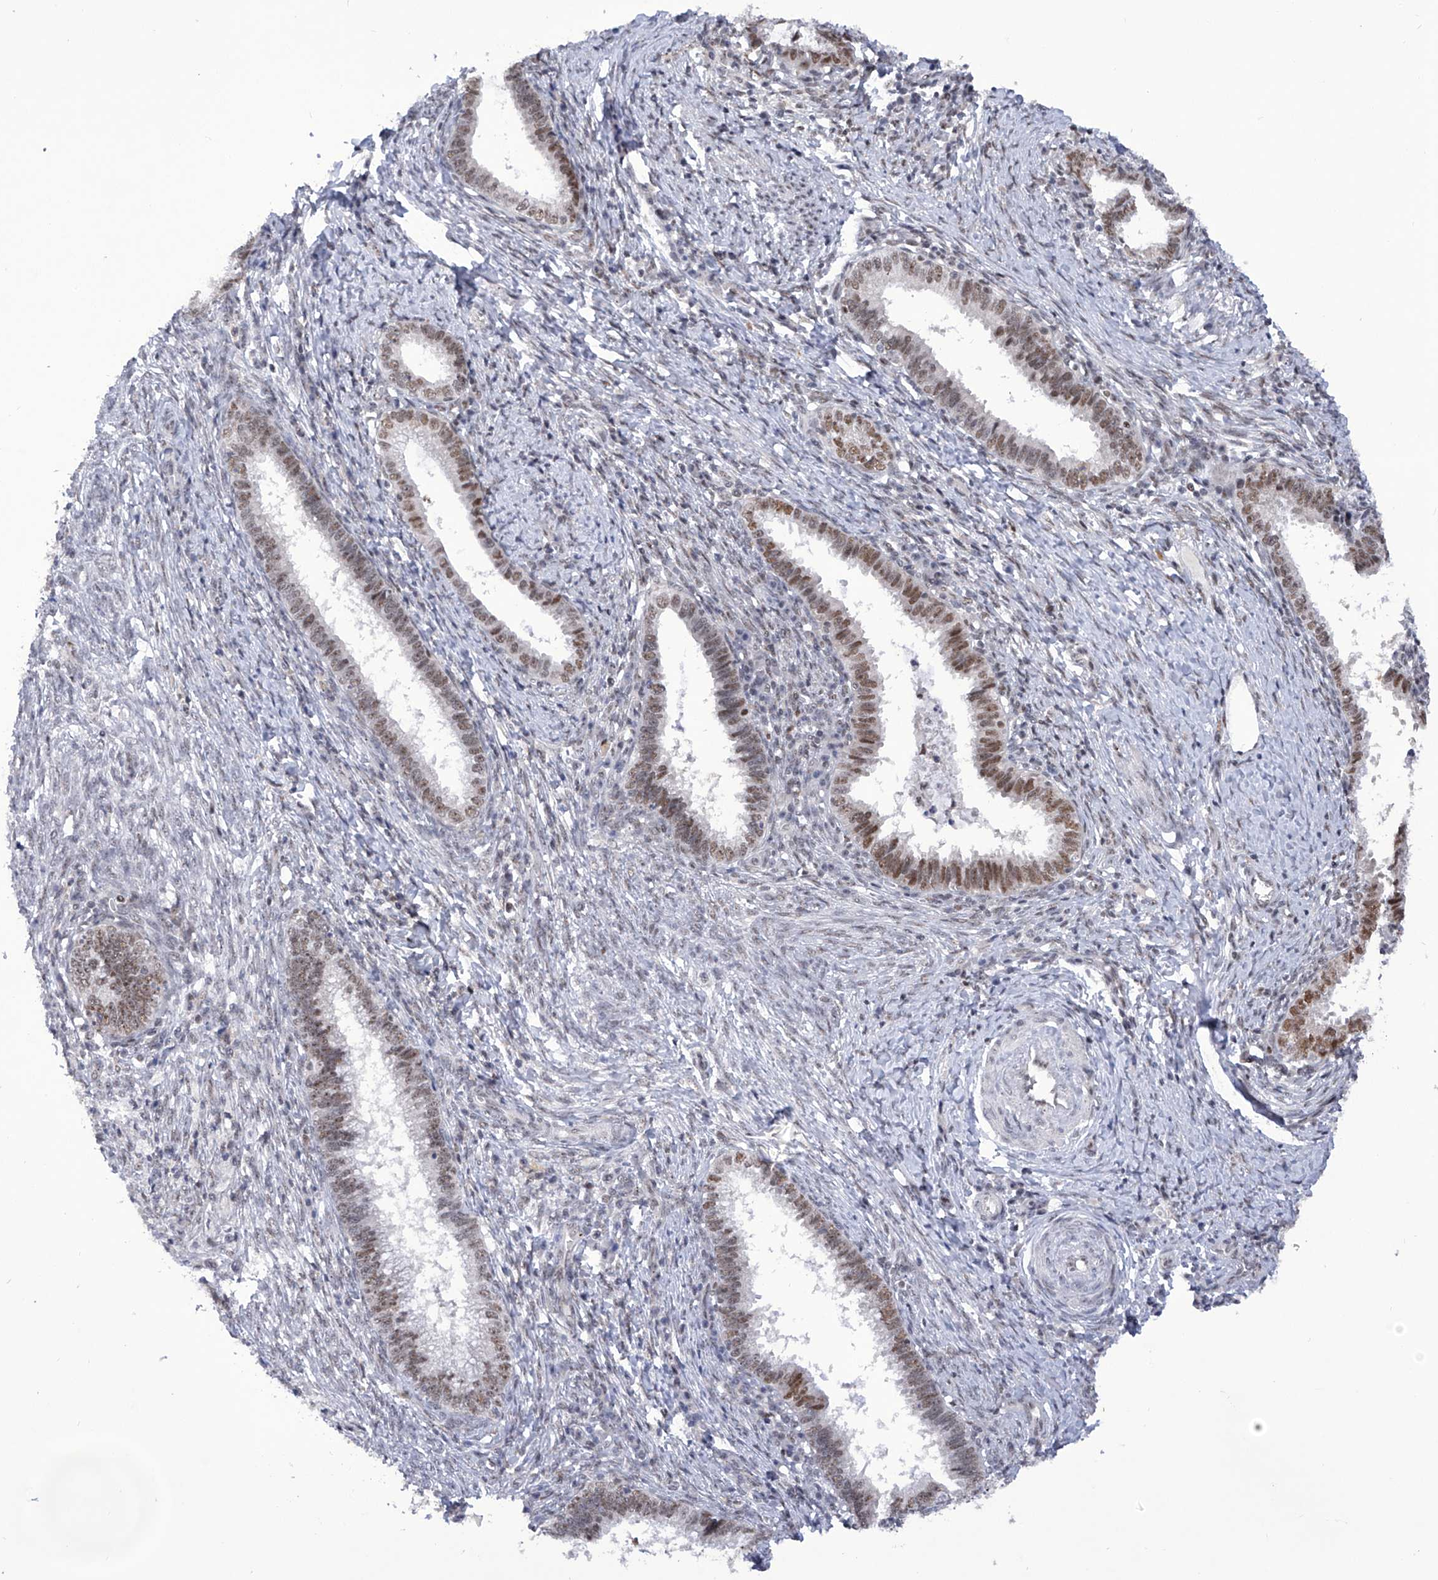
{"staining": {"intensity": "moderate", "quantity": ">75%", "location": "nuclear"}, "tissue": "cervical cancer", "cell_type": "Tumor cells", "image_type": "cancer", "snomed": [{"axis": "morphology", "description": "Adenocarcinoma, NOS"}, {"axis": "topography", "description": "Cervix"}], "caption": "Protein staining shows moderate nuclear staining in approximately >75% of tumor cells in adenocarcinoma (cervical). (Stains: DAB in brown, nuclei in blue, Microscopy: brightfield microscopy at high magnification).", "gene": "RAD54L", "patient": {"sex": "female", "age": 36}}